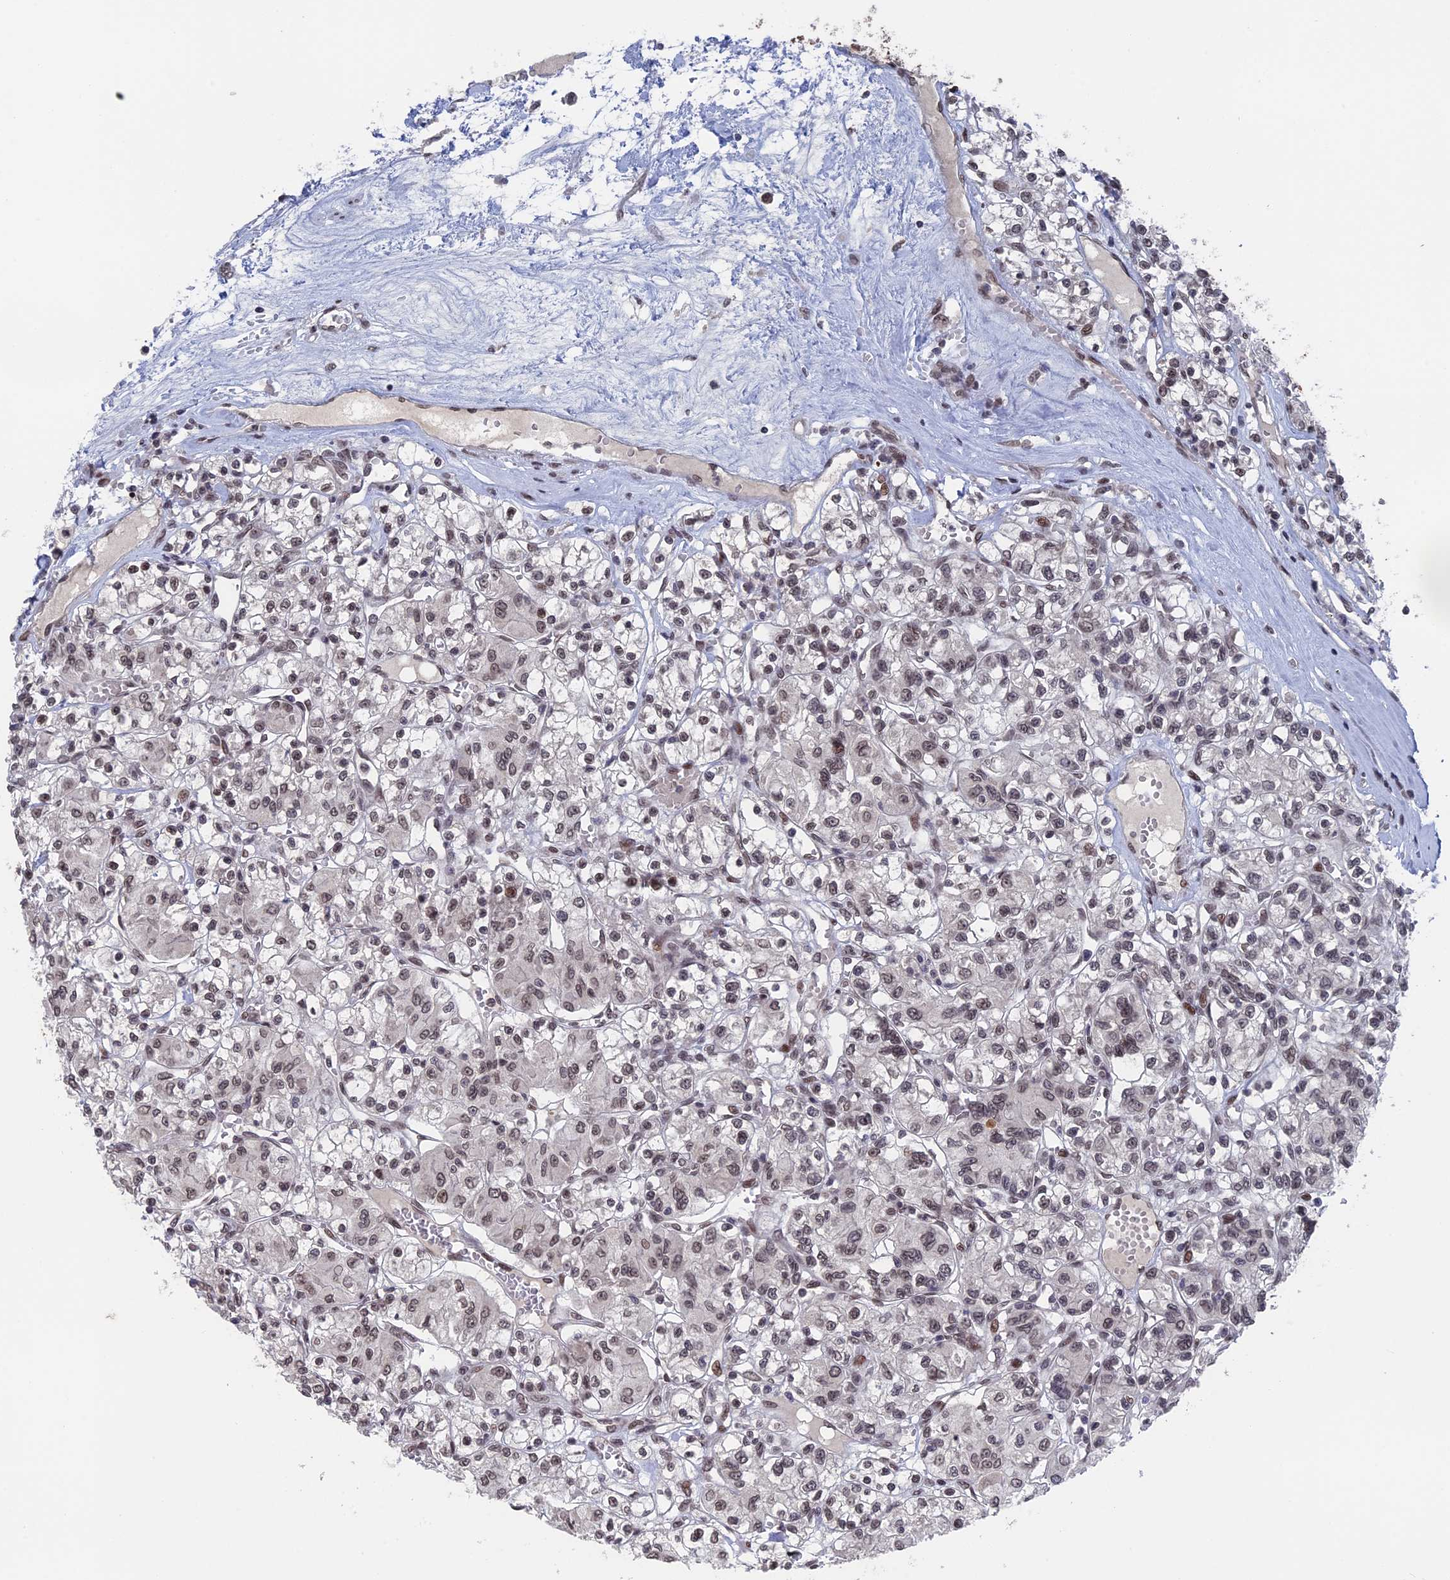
{"staining": {"intensity": "moderate", "quantity": "<25%", "location": "nuclear"}, "tissue": "renal cancer", "cell_type": "Tumor cells", "image_type": "cancer", "snomed": [{"axis": "morphology", "description": "Adenocarcinoma, NOS"}, {"axis": "topography", "description": "Kidney"}], "caption": "Immunohistochemistry histopathology image of renal cancer stained for a protein (brown), which demonstrates low levels of moderate nuclear staining in about <25% of tumor cells.", "gene": "NR2C2AP", "patient": {"sex": "female", "age": 59}}